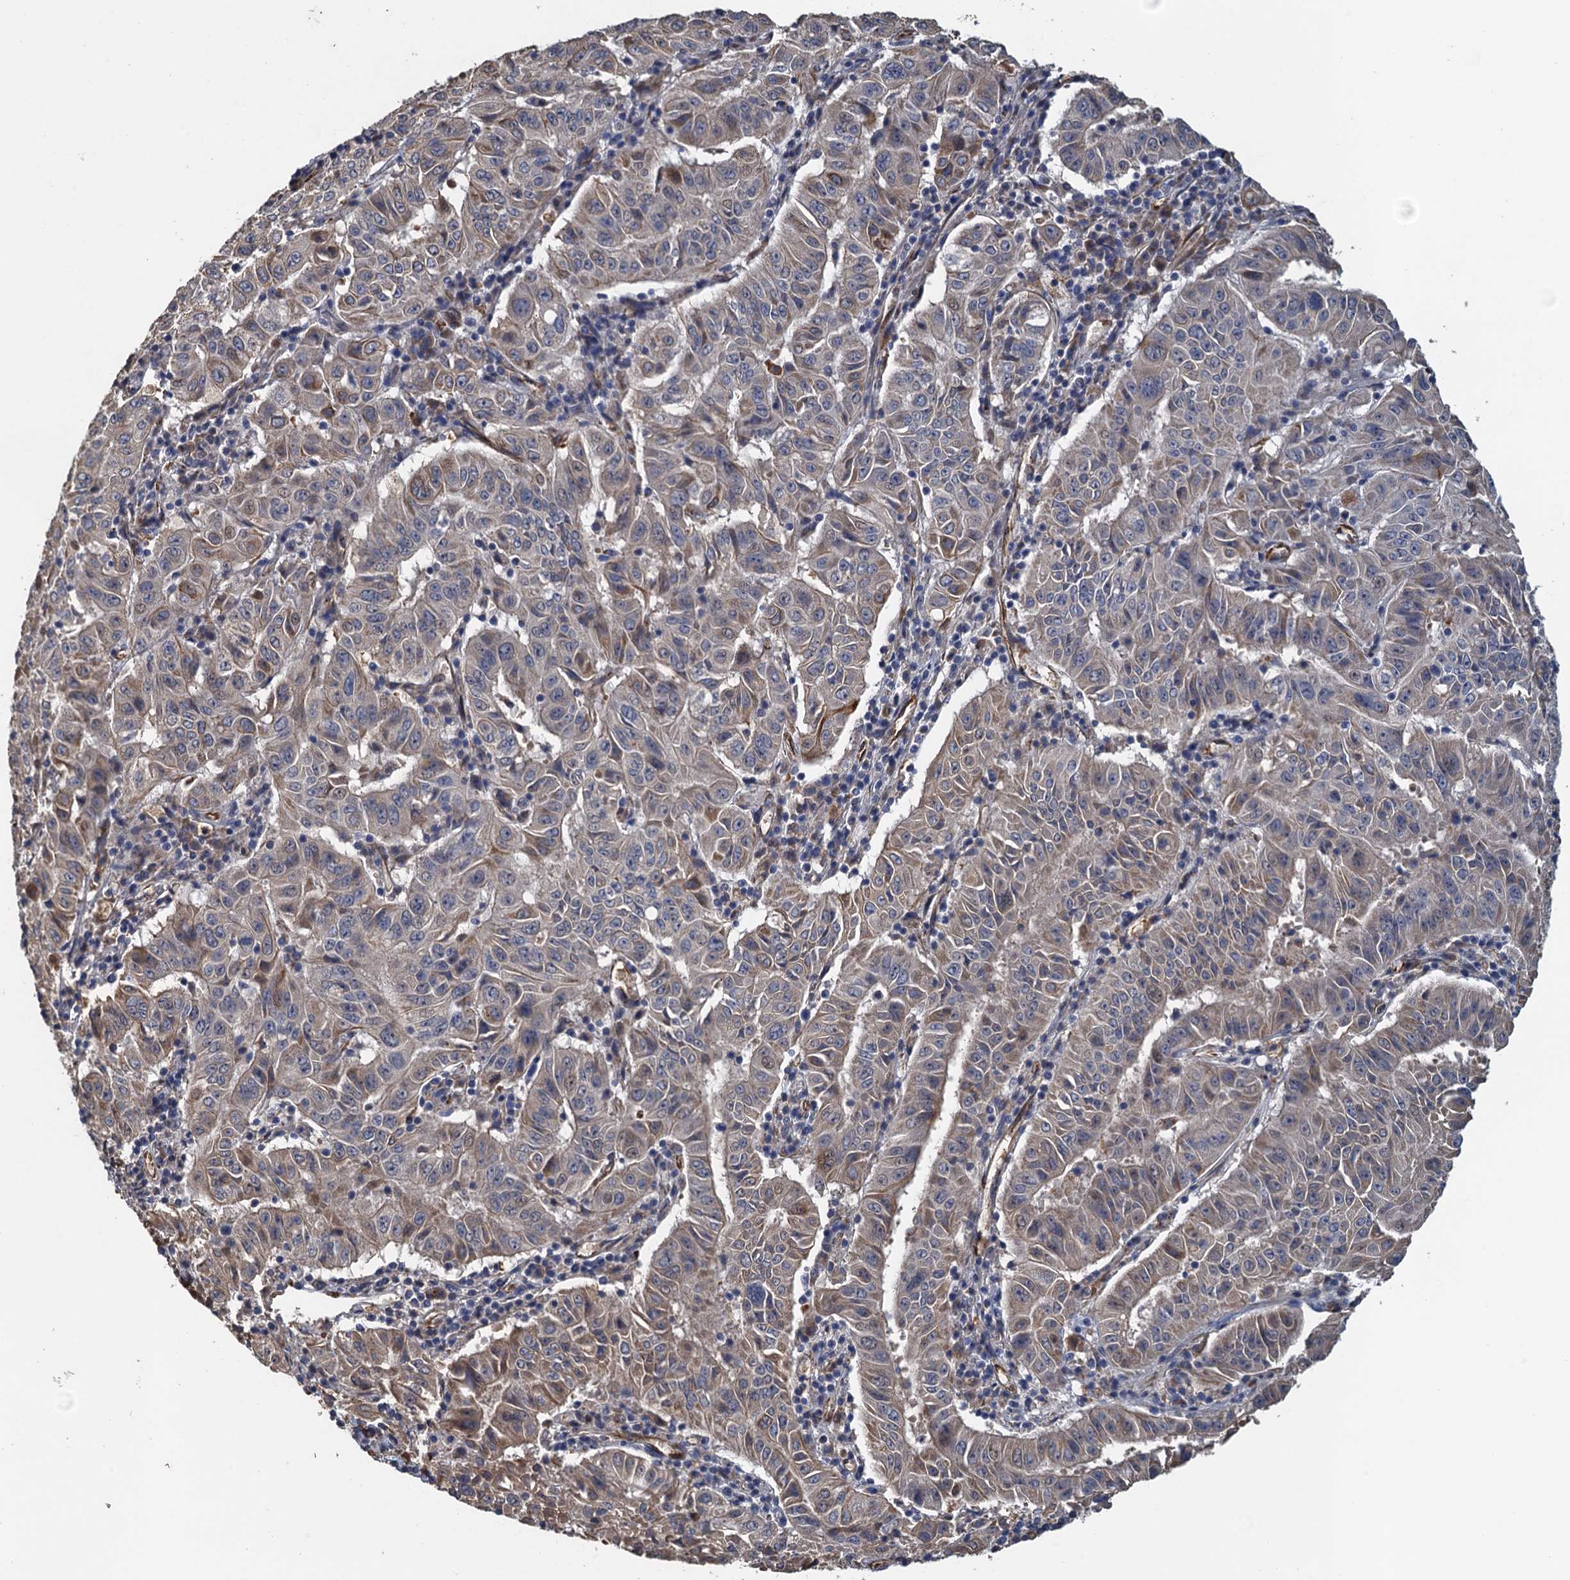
{"staining": {"intensity": "negative", "quantity": "none", "location": "none"}, "tissue": "pancreatic cancer", "cell_type": "Tumor cells", "image_type": "cancer", "snomed": [{"axis": "morphology", "description": "Adenocarcinoma, NOS"}, {"axis": "topography", "description": "Pancreas"}], "caption": "The immunohistochemistry photomicrograph has no significant expression in tumor cells of pancreatic adenocarcinoma tissue.", "gene": "ACSBG1", "patient": {"sex": "male", "age": 63}}